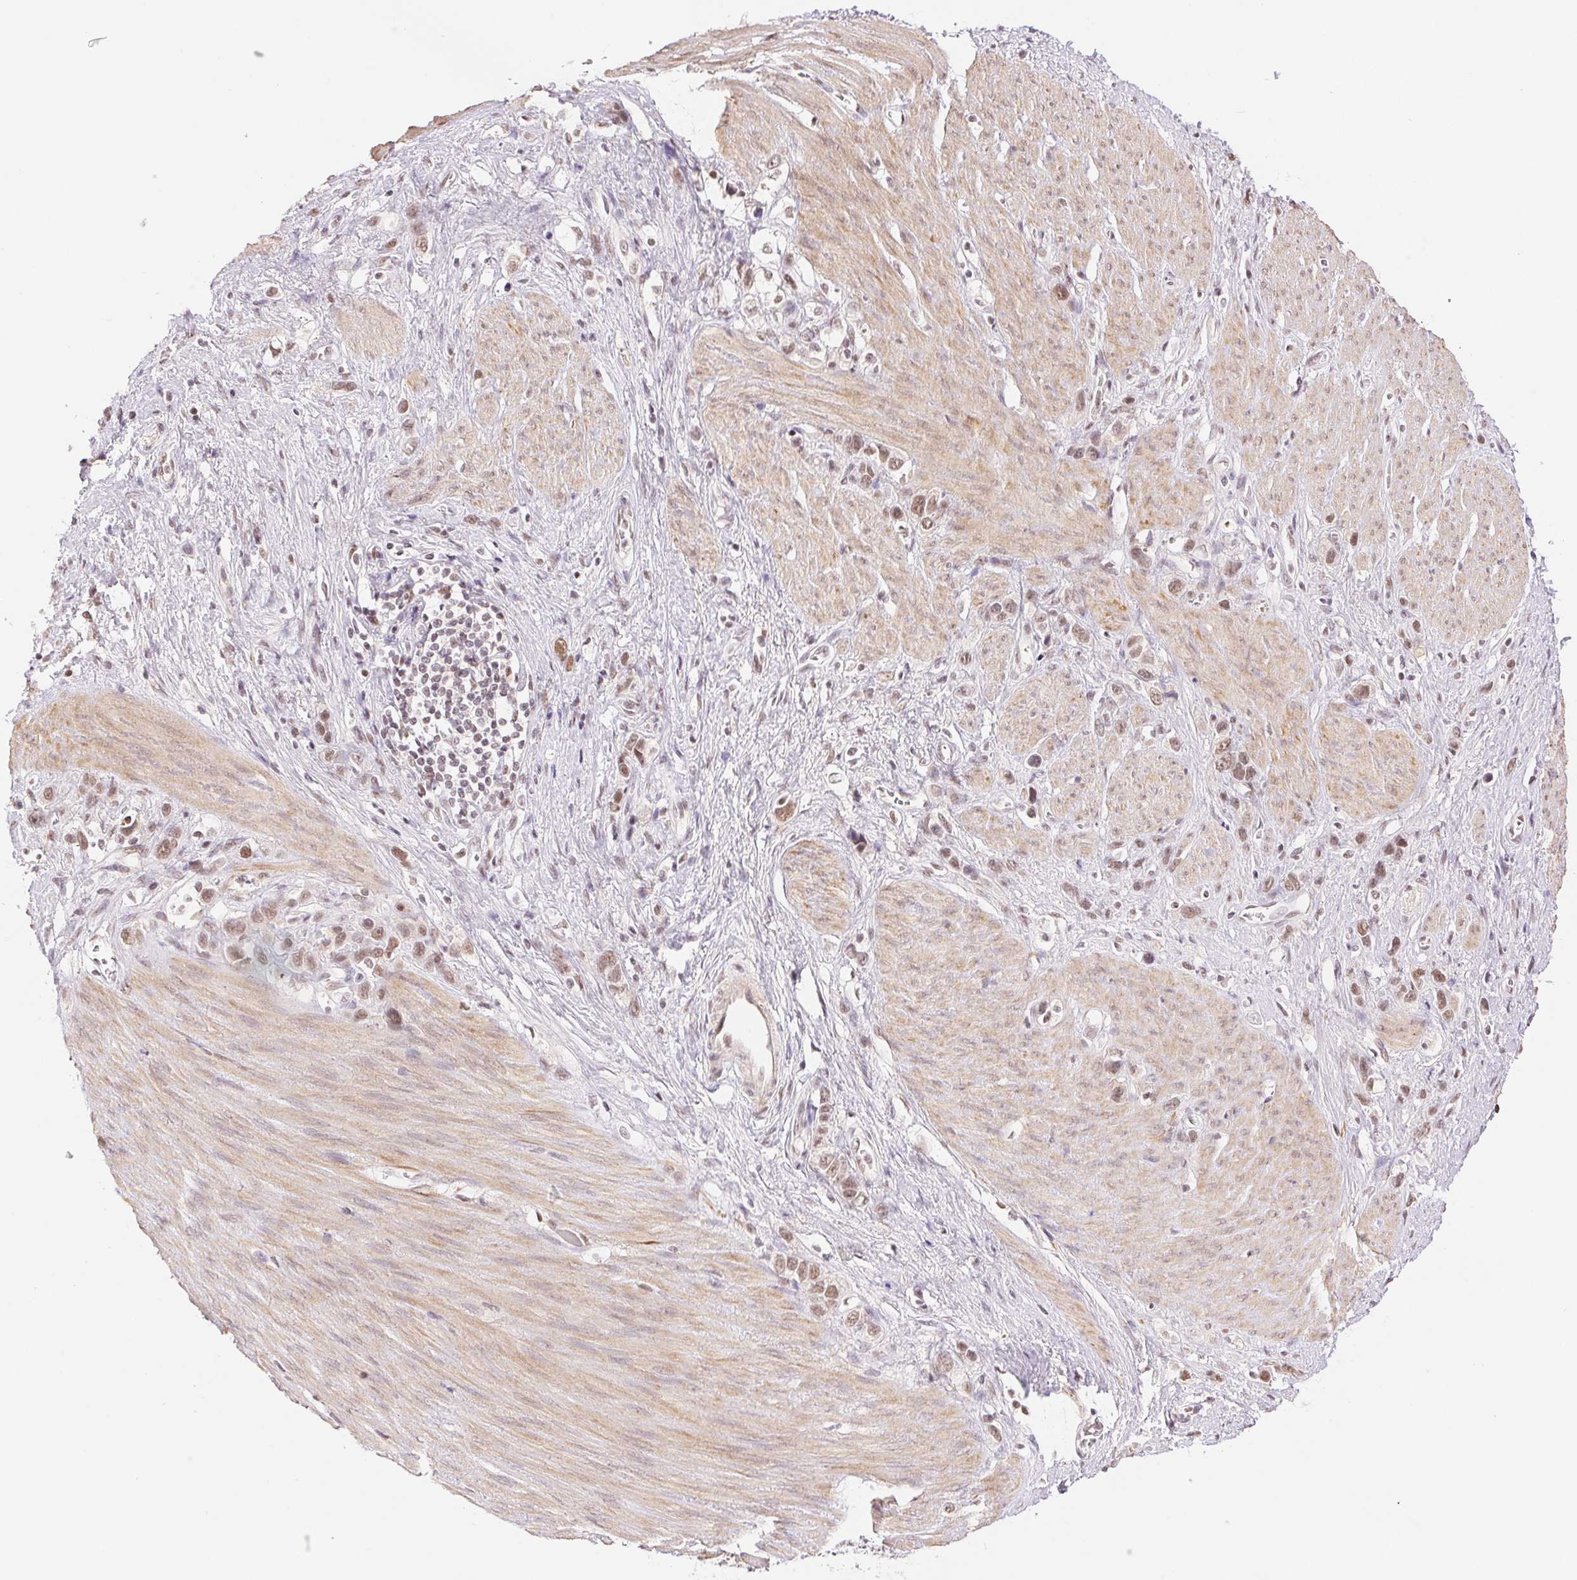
{"staining": {"intensity": "moderate", "quantity": ">75%", "location": "nuclear"}, "tissue": "stomach cancer", "cell_type": "Tumor cells", "image_type": "cancer", "snomed": [{"axis": "morphology", "description": "Adenocarcinoma, NOS"}, {"axis": "topography", "description": "Stomach"}], "caption": "Human stomach cancer (adenocarcinoma) stained with a brown dye exhibits moderate nuclear positive expression in approximately >75% of tumor cells.", "gene": "RPRD1B", "patient": {"sex": "female", "age": 65}}